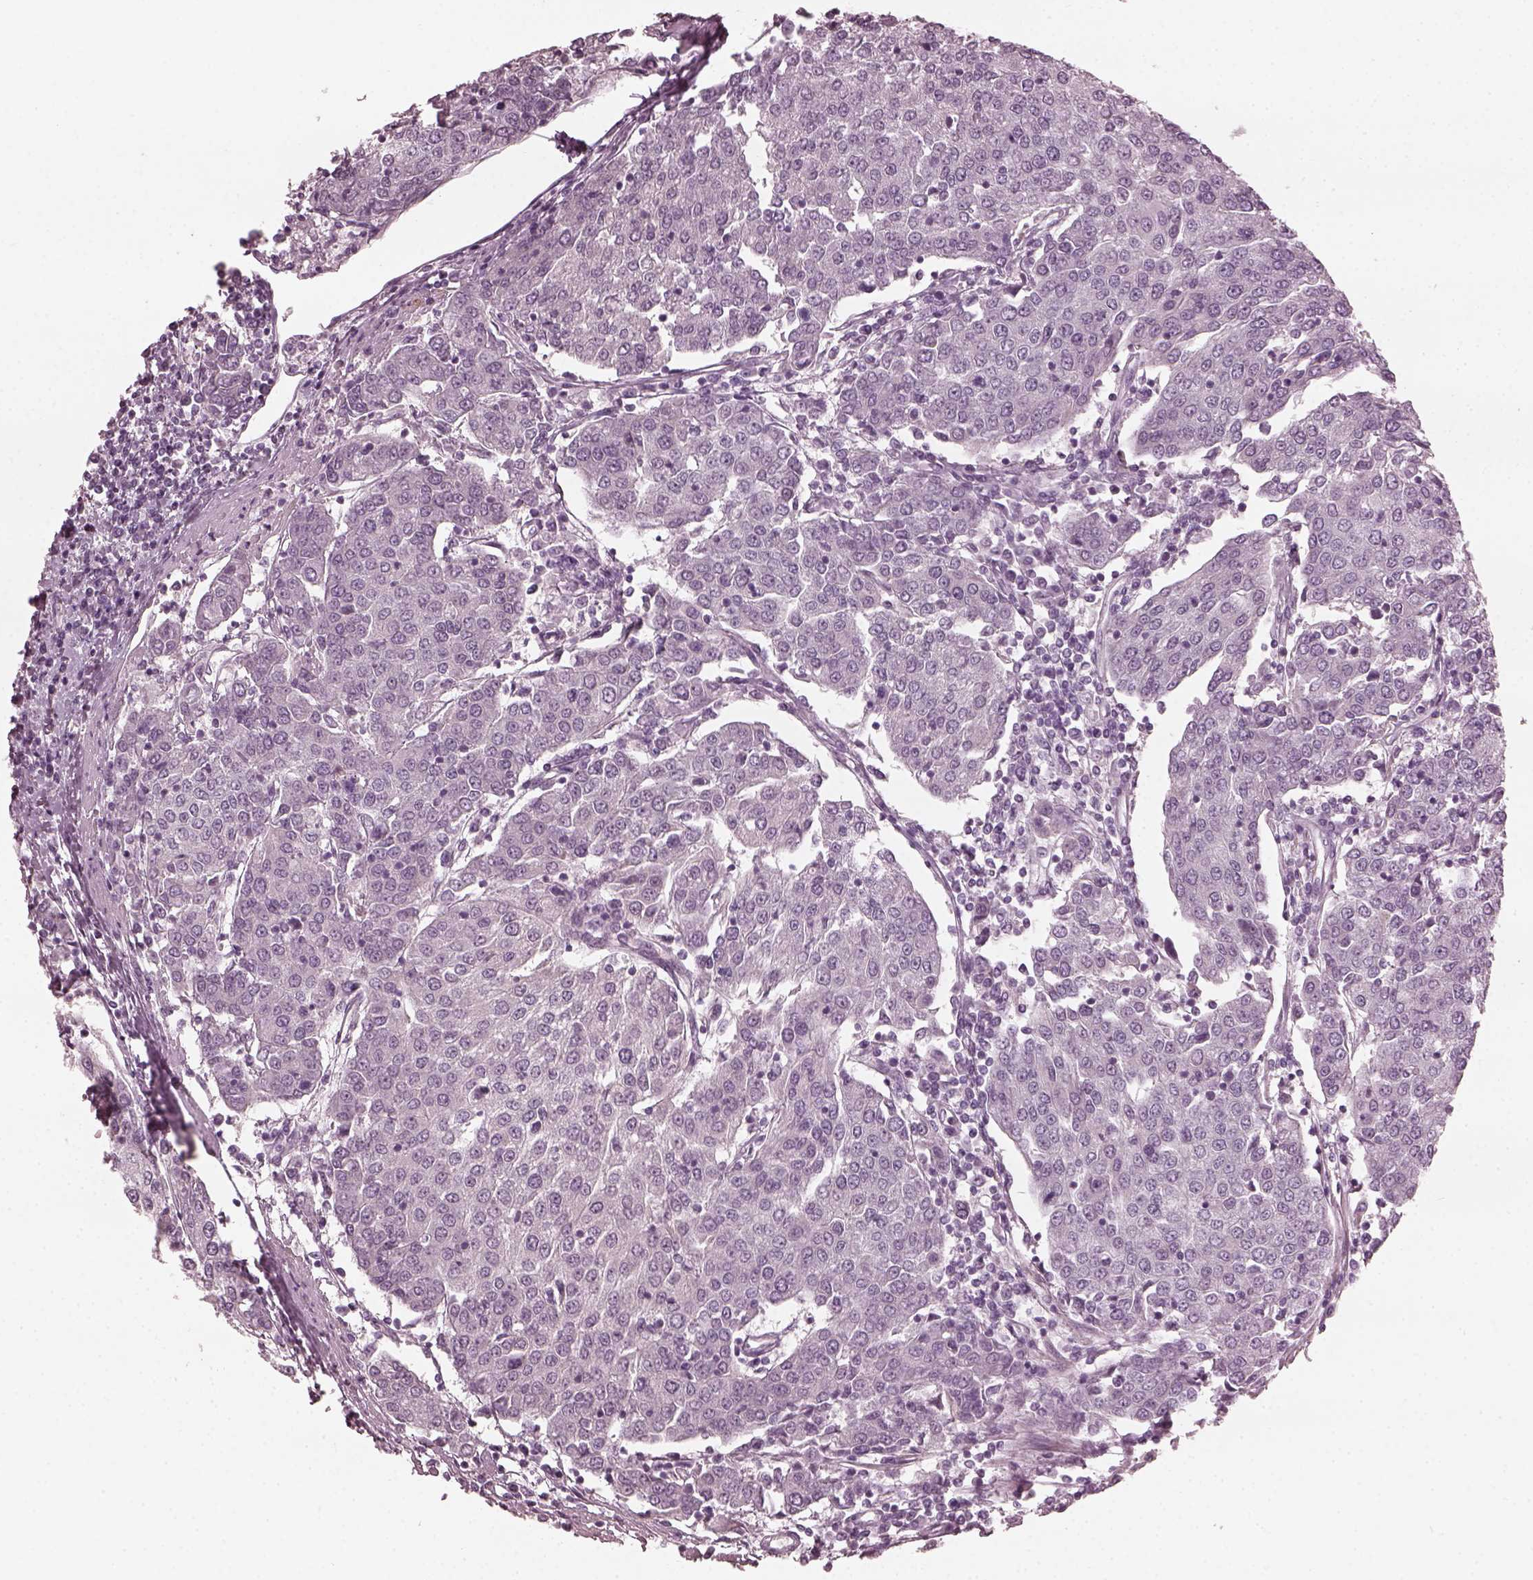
{"staining": {"intensity": "negative", "quantity": "none", "location": "none"}, "tissue": "urothelial cancer", "cell_type": "Tumor cells", "image_type": "cancer", "snomed": [{"axis": "morphology", "description": "Urothelial carcinoma, High grade"}, {"axis": "topography", "description": "Urinary bladder"}], "caption": "Histopathology image shows no significant protein expression in tumor cells of urothelial cancer.", "gene": "CCDC170", "patient": {"sex": "female", "age": 85}}